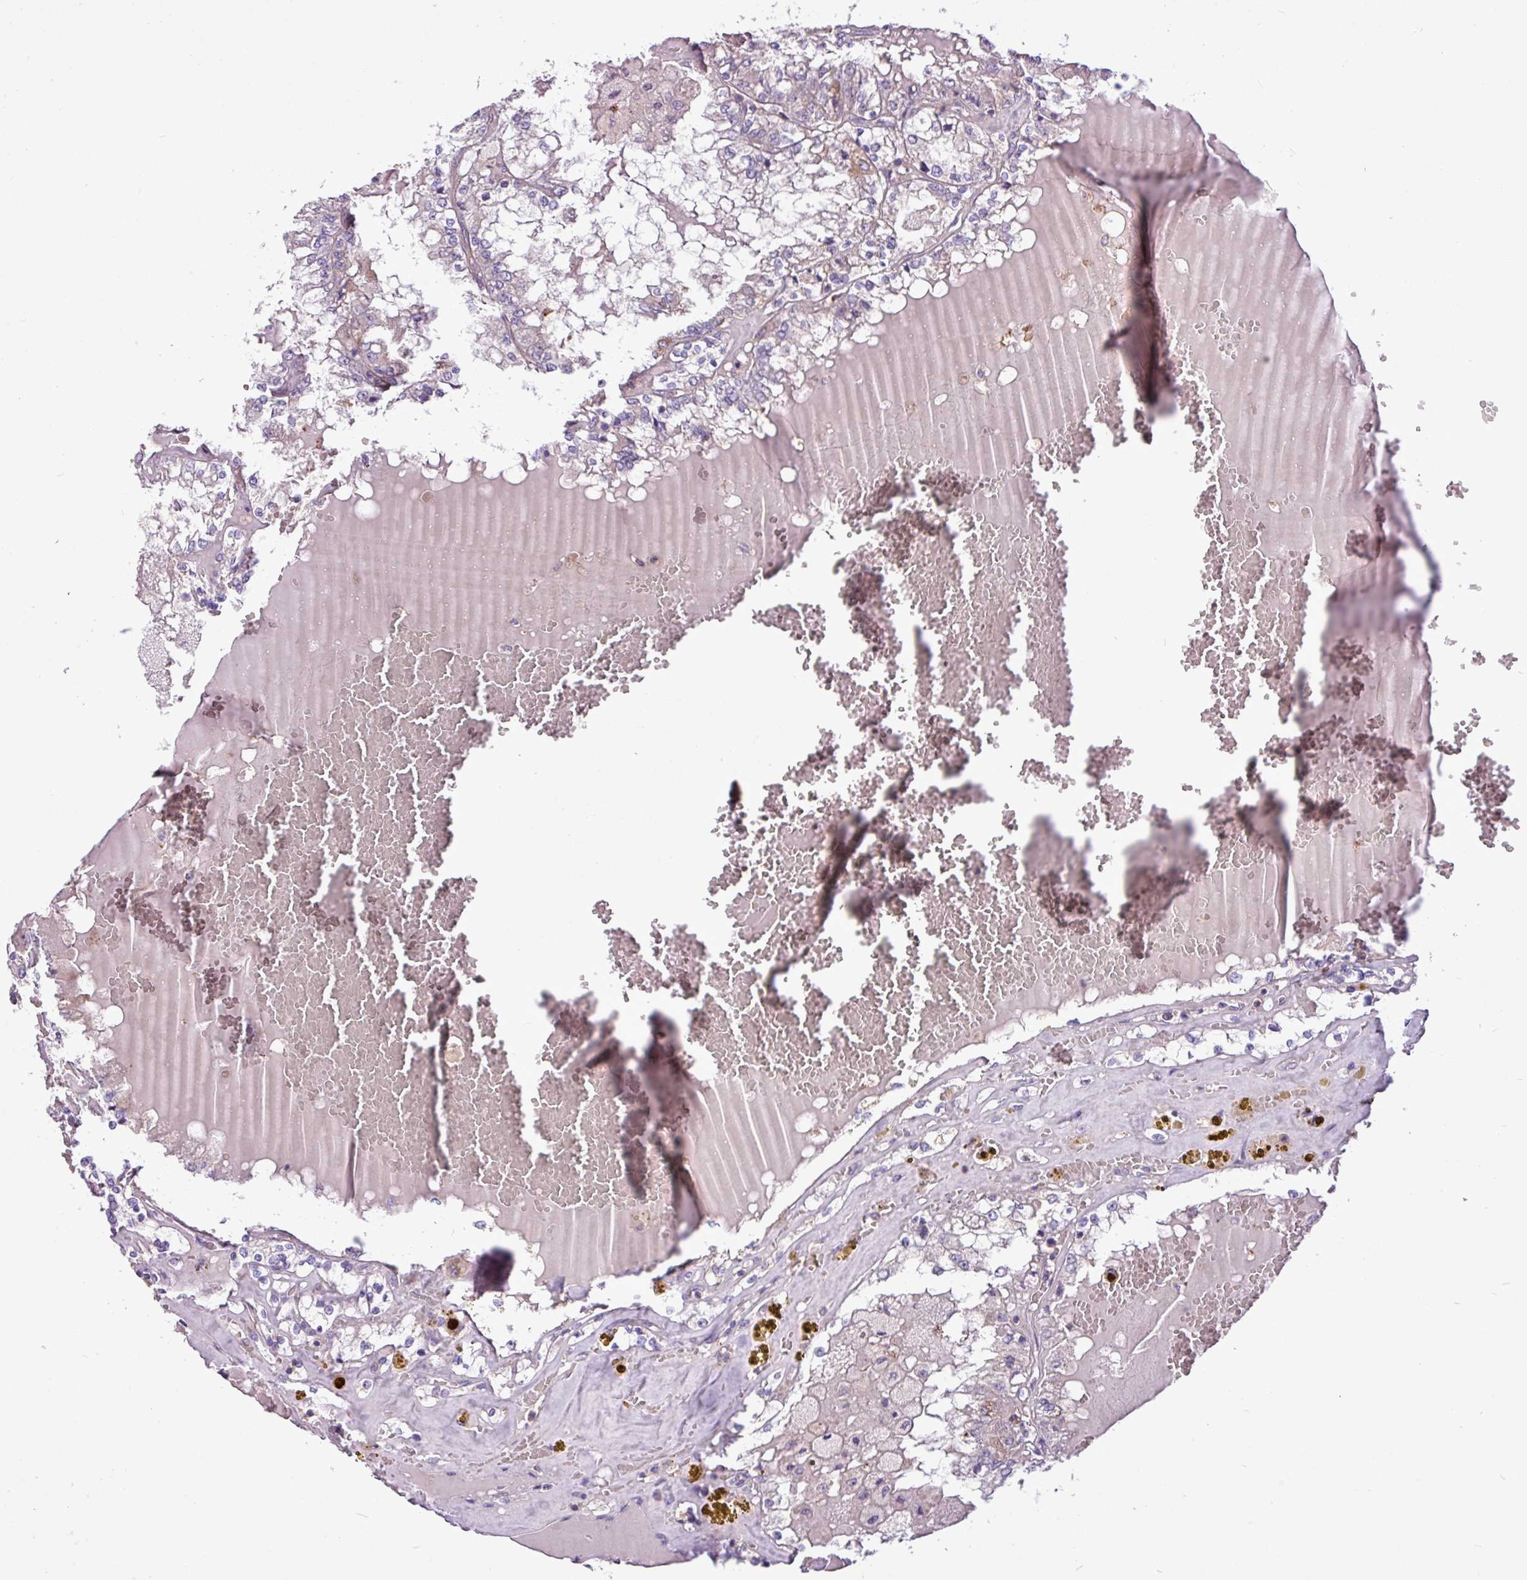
{"staining": {"intensity": "negative", "quantity": "none", "location": "none"}, "tissue": "renal cancer", "cell_type": "Tumor cells", "image_type": "cancer", "snomed": [{"axis": "morphology", "description": "Adenocarcinoma, NOS"}, {"axis": "topography", "description": "Kidney"}], "caption": "DAB (3,3'-diaminobenzidine) immunohistochemical staining of renal adenocarcinoma demonstrates no significant staining in tumor cells.", "gene": "MROH2A", "patient": {"sex": "female", "age": 56}}